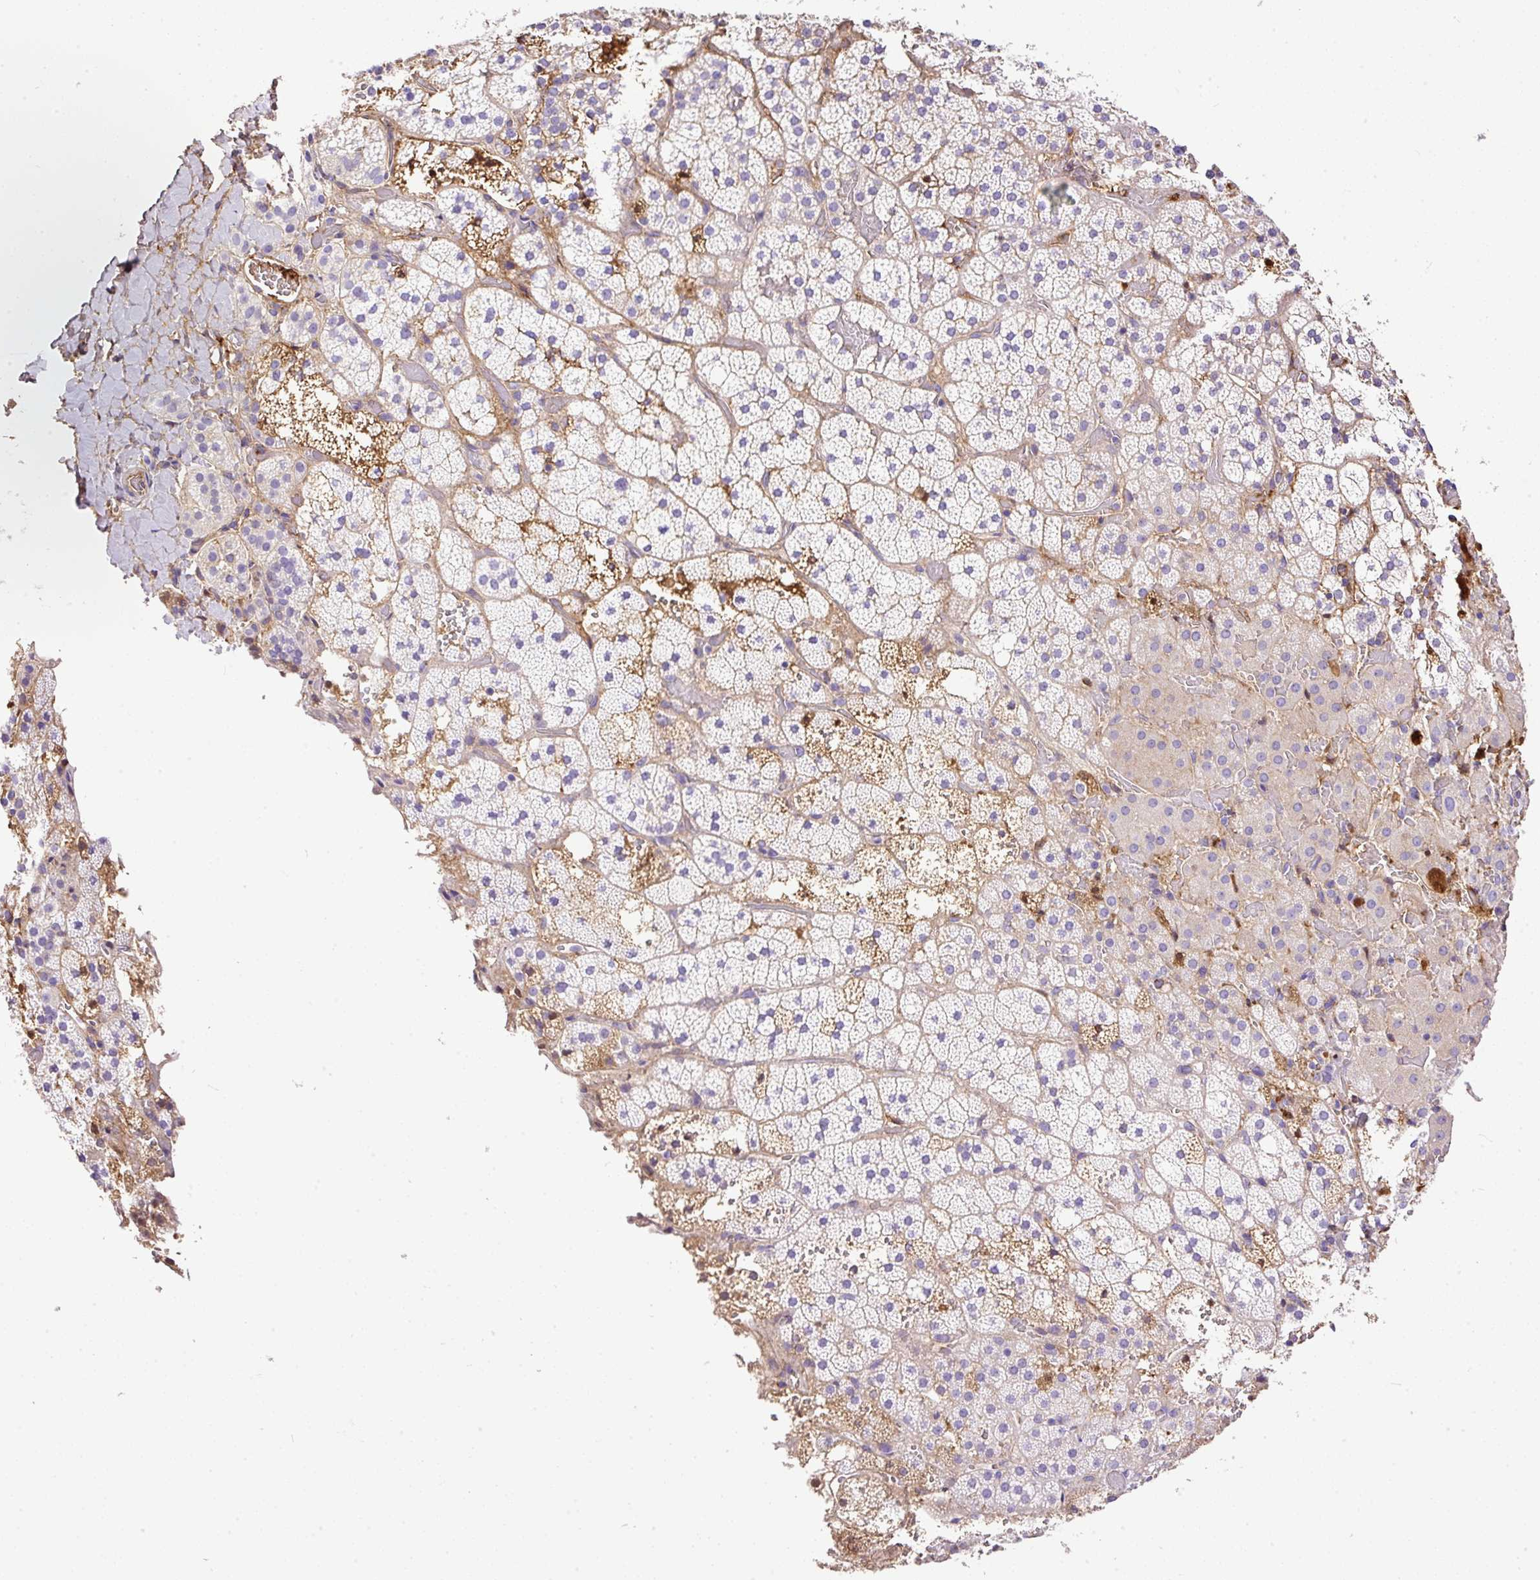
{"staining": {"intensity": "negative", "quantity": "none", "location": "none"}, "tissue": "adrenal gland", "cell_type": "Glandular cells", "image_type": "normal", "snomed": [{"axis": "morphology", "description": "Normal tissue, NOS"}, {"axis": "topography", "description": "Adrenal gland"}], "caption": "Human adrenal gland stained for a protein using immunohistochemistry exhibits no expression in glandular cells.", "gene": "CLEC3B", "patient": {"sex": "male", "age": 53}}